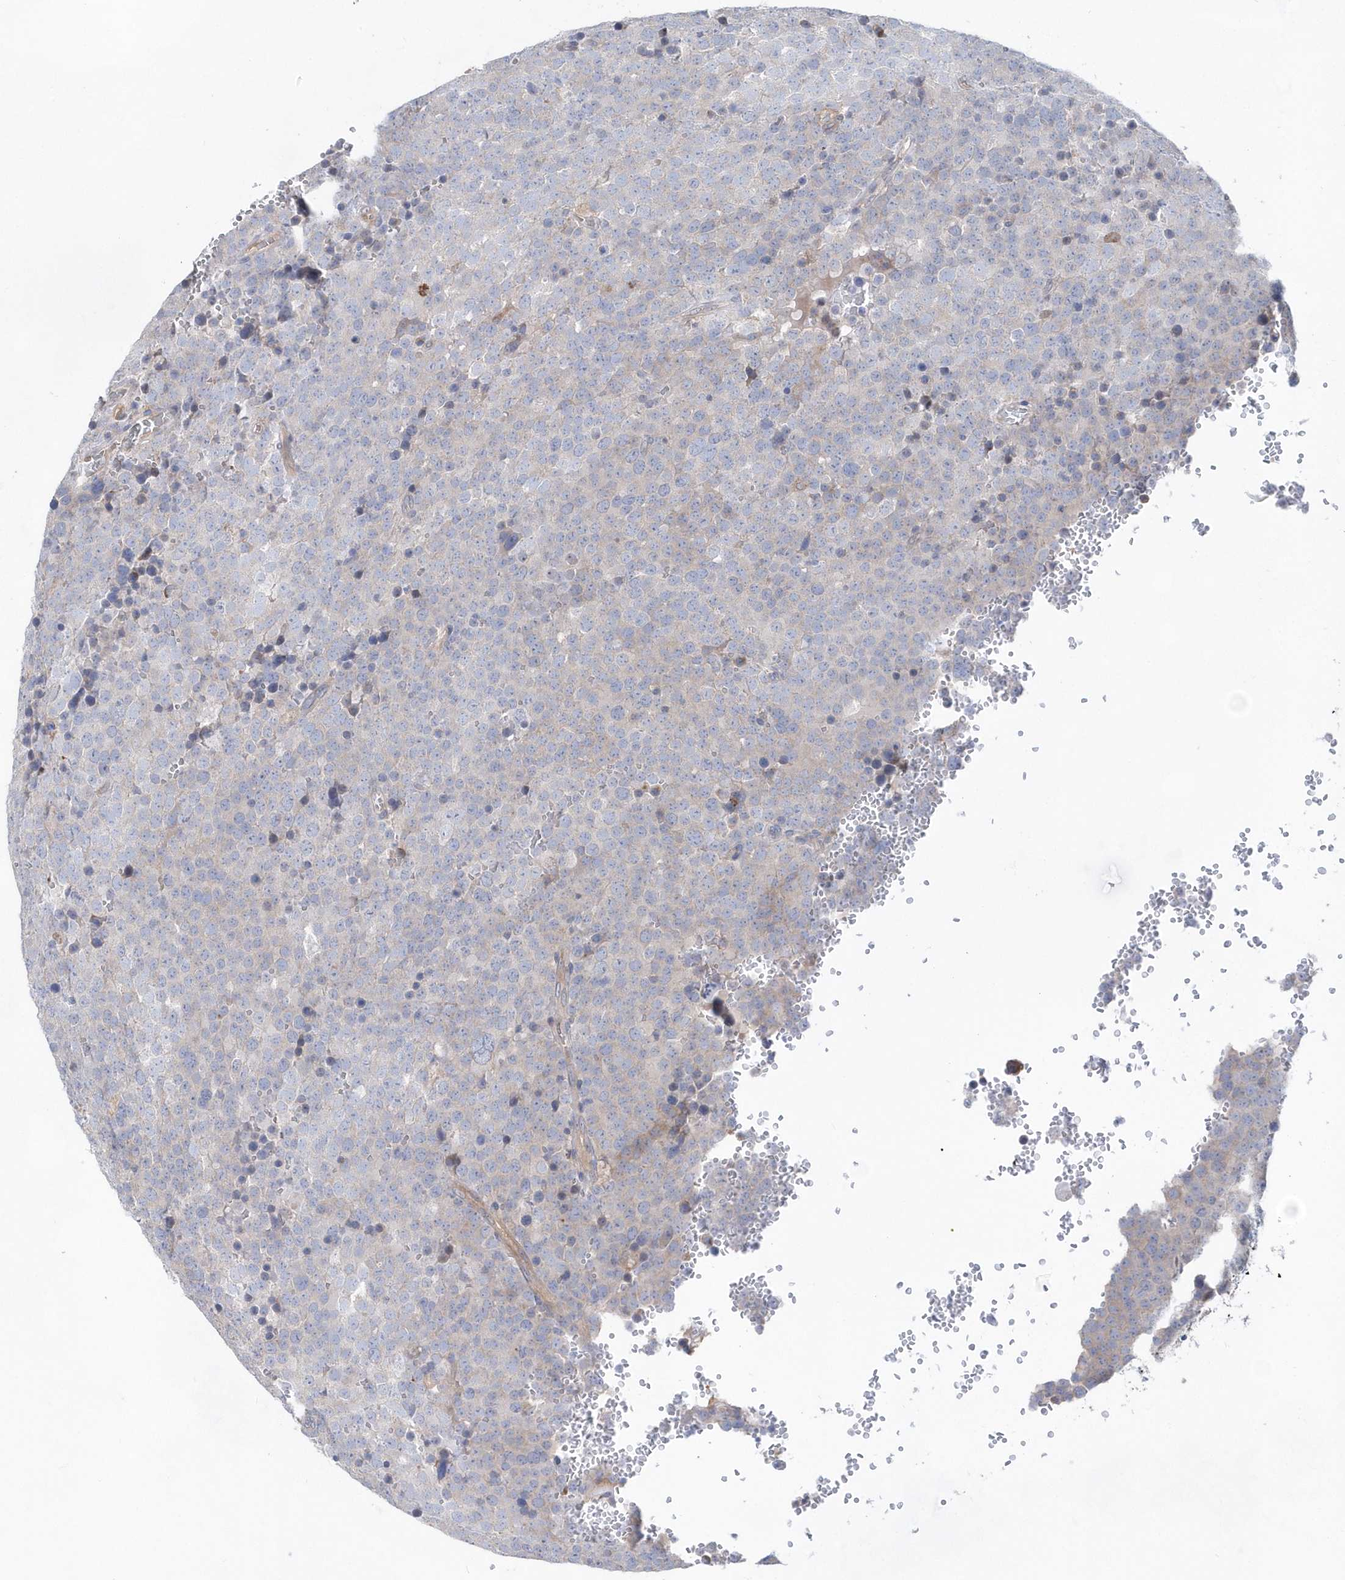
{"staining": {"intensity": "weak", "quantity": "<25%", "location": "cytoplasmic/membranous"}, "tissue": "testis cancer", "cell_type": "Tumor cells", "image_type": "cancer", "snomed": [{"axis": "morphology", "description": "Seminoma, NOS"}, {"axis": "topography", "description": "Testis"}], "caption": "DAB immunohistochemical staining of testis cancer shows no significant expression in tumor cells. The staining was performed using DAB (3,3'-diaminobenzidine) to visualize the protein expression in brown, while the nuclei were stained in blue with hematoxylin (Magnification: 20x).", "gene": "BDH2", "patient": {"sex": "male", "age": 71}}